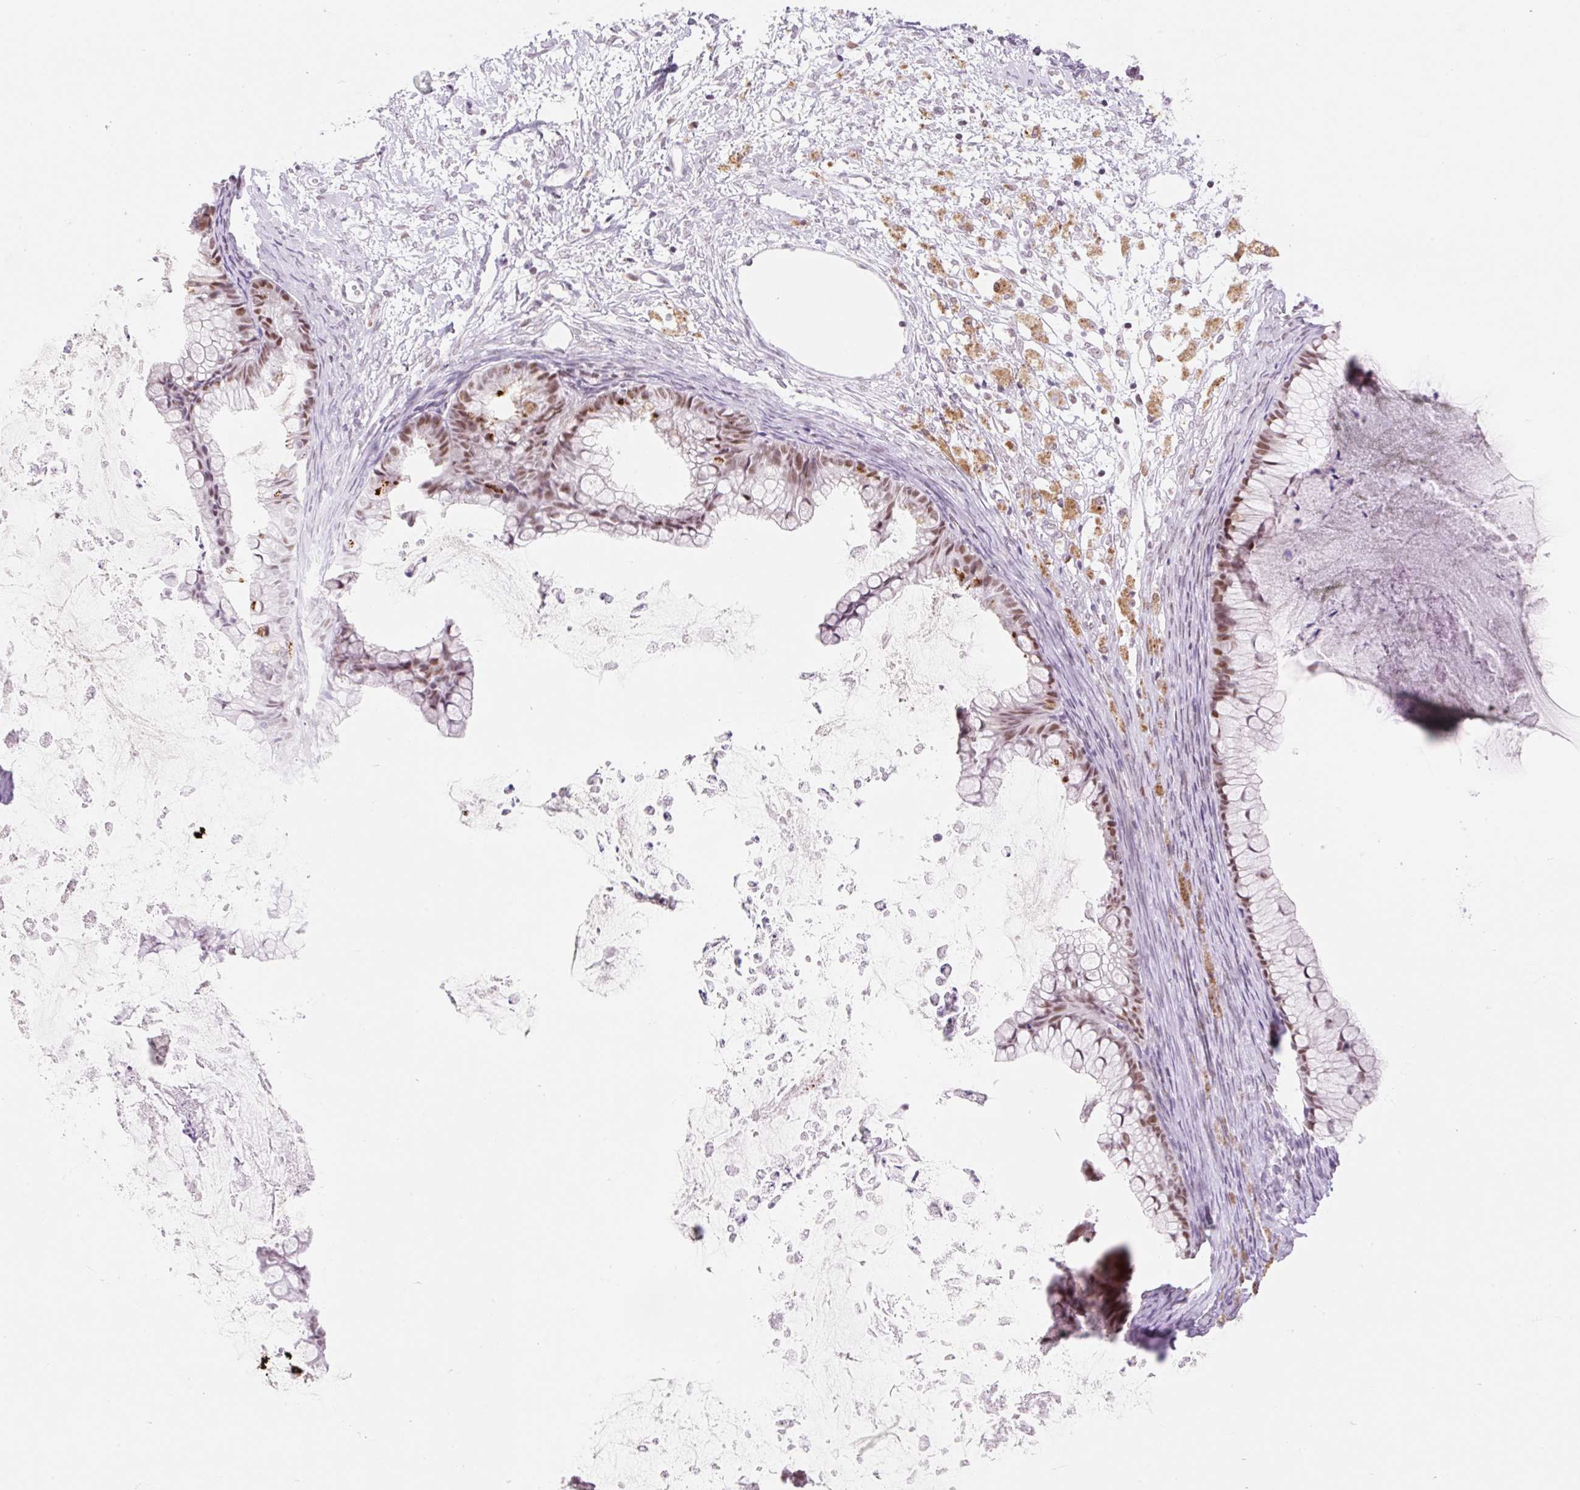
{"staining": {"intensity": "moderate", "quantity": ">75%", "location": "nuclear"}, "tissue": "ovarian cancer", "cell_type": "Tumor cells", "image_type": "cancer", "snomed": [{"axis": "morphology", "description": "Cystadenocarcinoma, mucinous, NOS"}, {"axis": "topography", "description": "Ovary"}], "caption": "Ovarian cancer (mucinous cystadenocarcinoma) stained for a protein shows moderate nuclear positivity in tumor cells.", "gene": "H2BW1", "patient": {"sex": "female", "age": 35}}